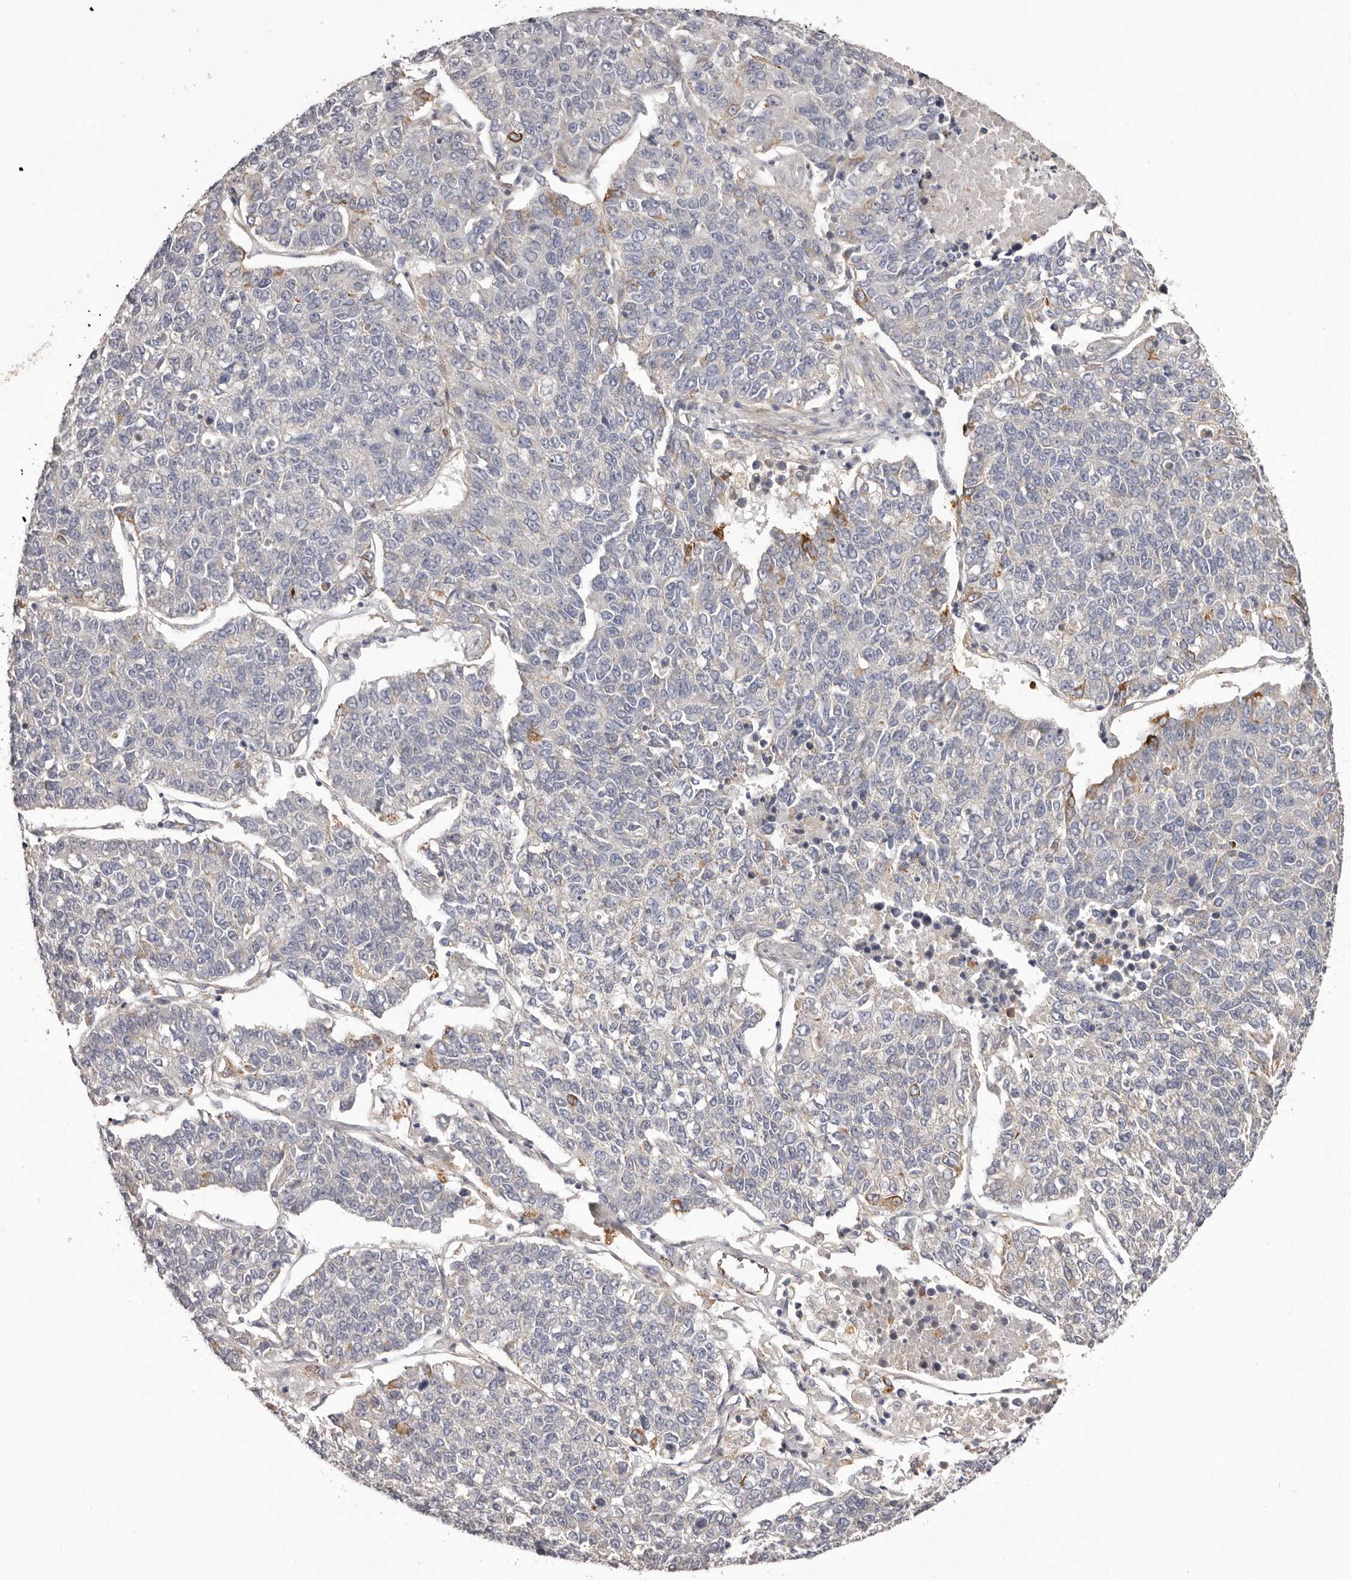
{"staining": {"intensity": "negative", "quantity": "none", "location": "none"}, "tissue": "lung cancer", "cell_type": "Tumor cells", "image_type": "cancer", "snomed": [{"axis": "morphology", "description": "Adenocarcinoma, NOS"}, {"axis": "topography", "description": "Lung"}], "caption": "This micrograph is of adenocarcinoma (lung) stained with immunohistochemistry (IHC) to label a protein in brown with the nuclei are counter-stained blue. There is no expression in tumor cells.", "gene": "DMRT2", "patient": {"sex": "male", "age": 49}}